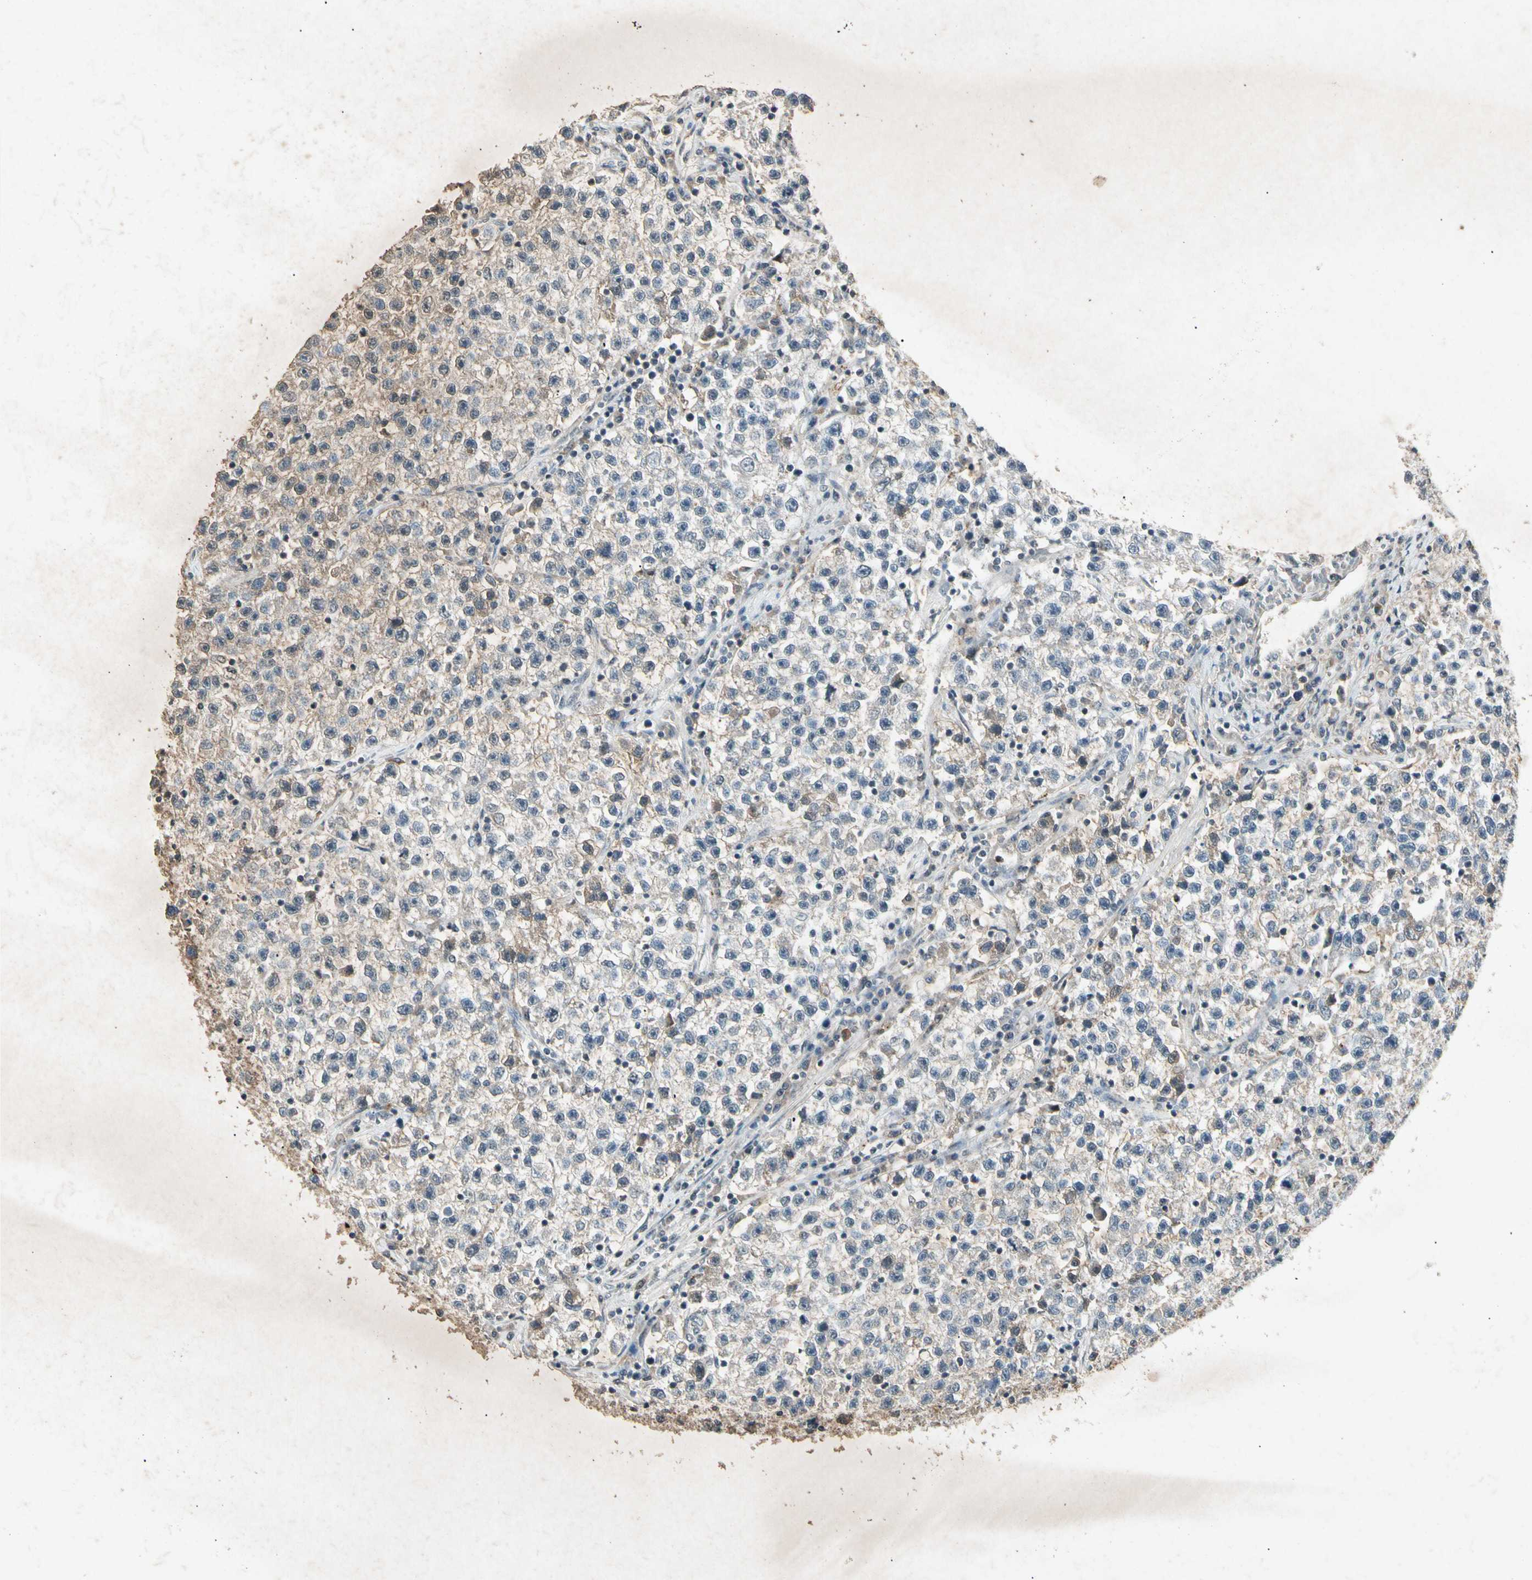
{"staining": {"intensity": "negative", "quantity": "none", "location": "none"}, "tissue": "testis cancer", "cell_type": "Tumor cells", "image_type": "cancer", "snomed": [{"axis": "morphology", "description": "Seminoma, NOS"}, {"axis": "topography", "description": "Testis"}], "caption": "This is an IHC histopathology image of human testis cancer (seminoma). There is no expression in tumor cells.", "gene": "CP", "patient": {"sex": "male", "age": 22}}